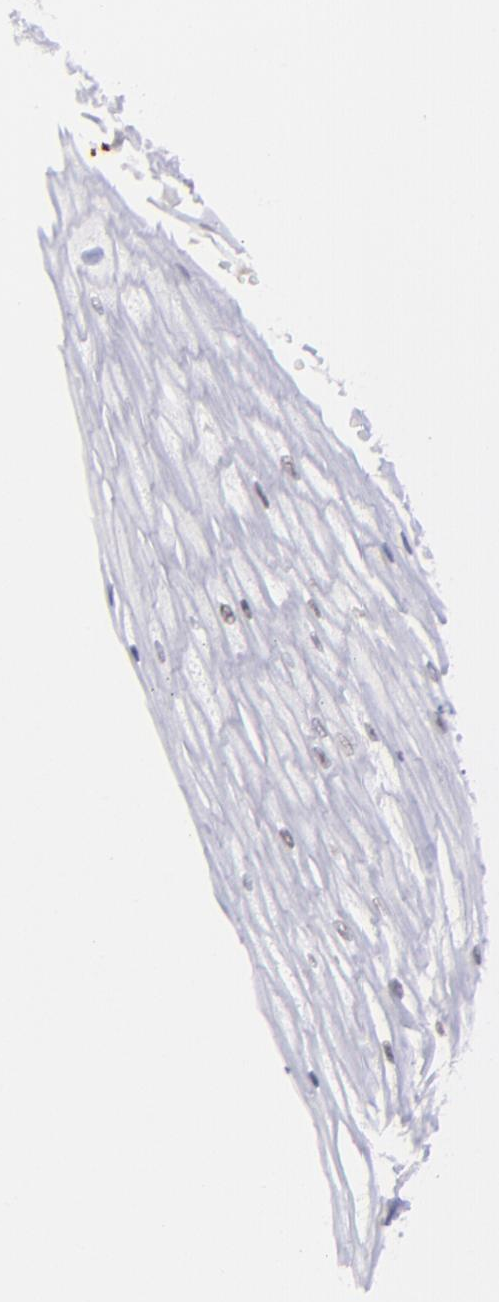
{"staining": {"intensity": "negative", "quantity": "none", "location": "none"}, "tissue": "esophagus", "cell_type": "Squamous epithelial cells", "image_type": "normal", "snomed": [{"axis": "morphology", "description": "Normal tissue, NOS"}, {"axis": "topography", "description": "Esophagus"}], "caption": "This photomicrograph is of unremarkable esophagus stained with immunohistochemistry to label a protein in brown with the nuclei are counter-stained blue. There is no expression in squamous epithelial cells.", "gene": "NCF2", "patient": {"sex": "male", "age": 65}}